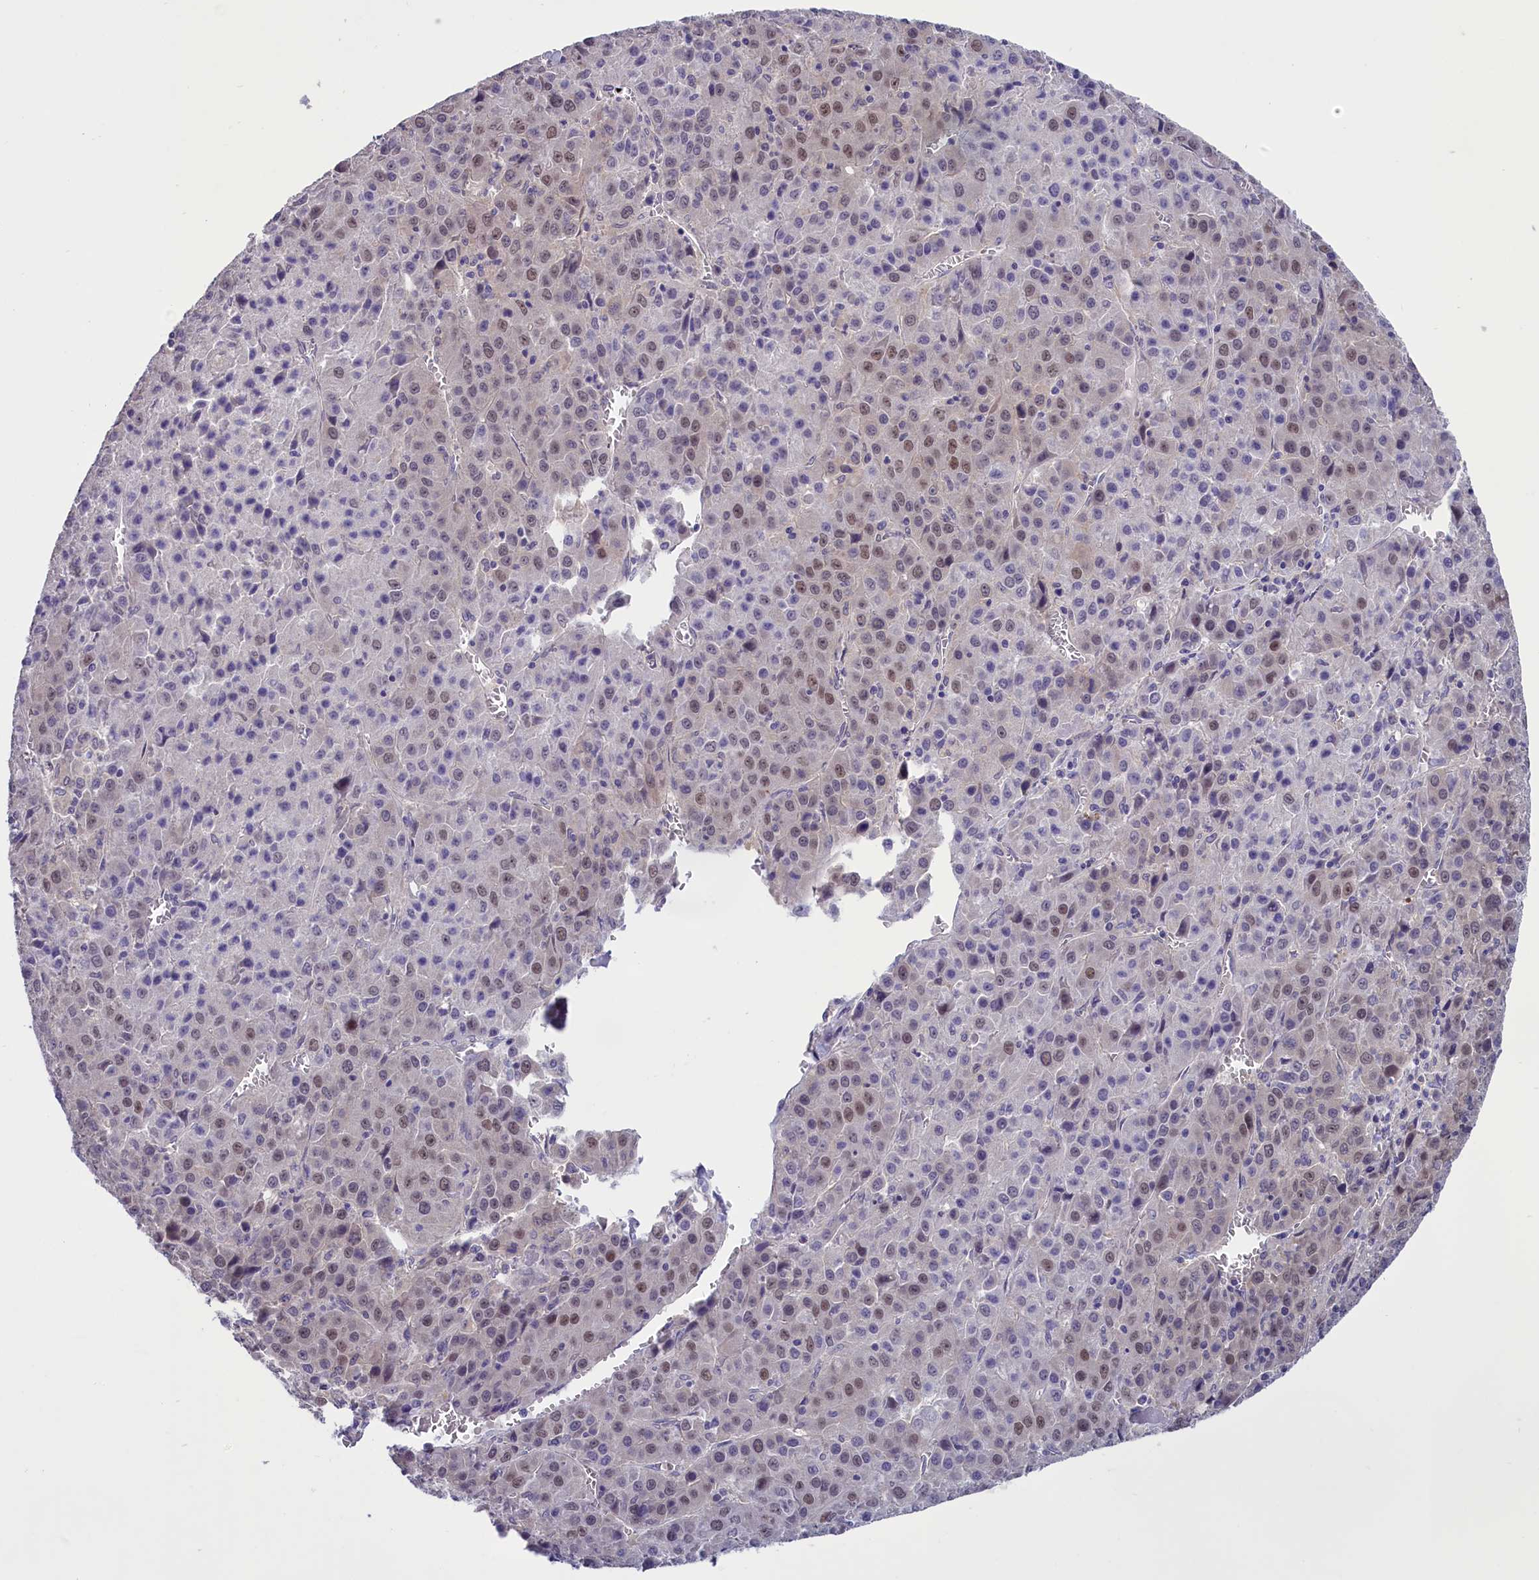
{"staining": {"intensity": "moderate", "quantity": "<25%", "location": "nuclear"}, "tissue": "liver cancer", "cell_type": "Tumor cells", "image_type": "cancer", "snomed": [{"axis": "morphology", "description": "Carcinoma, Hepatocellular, NOS"}, {"axis": "topography", "description": "Liver"}], "caption": "Protein staining by IHC shows moderate nuclear staining in about <25% of tumor cells in hepatocellular carcinoma (liver).", "gene": "ENPP6", "patient": {"sex": "female", "age": 53}}